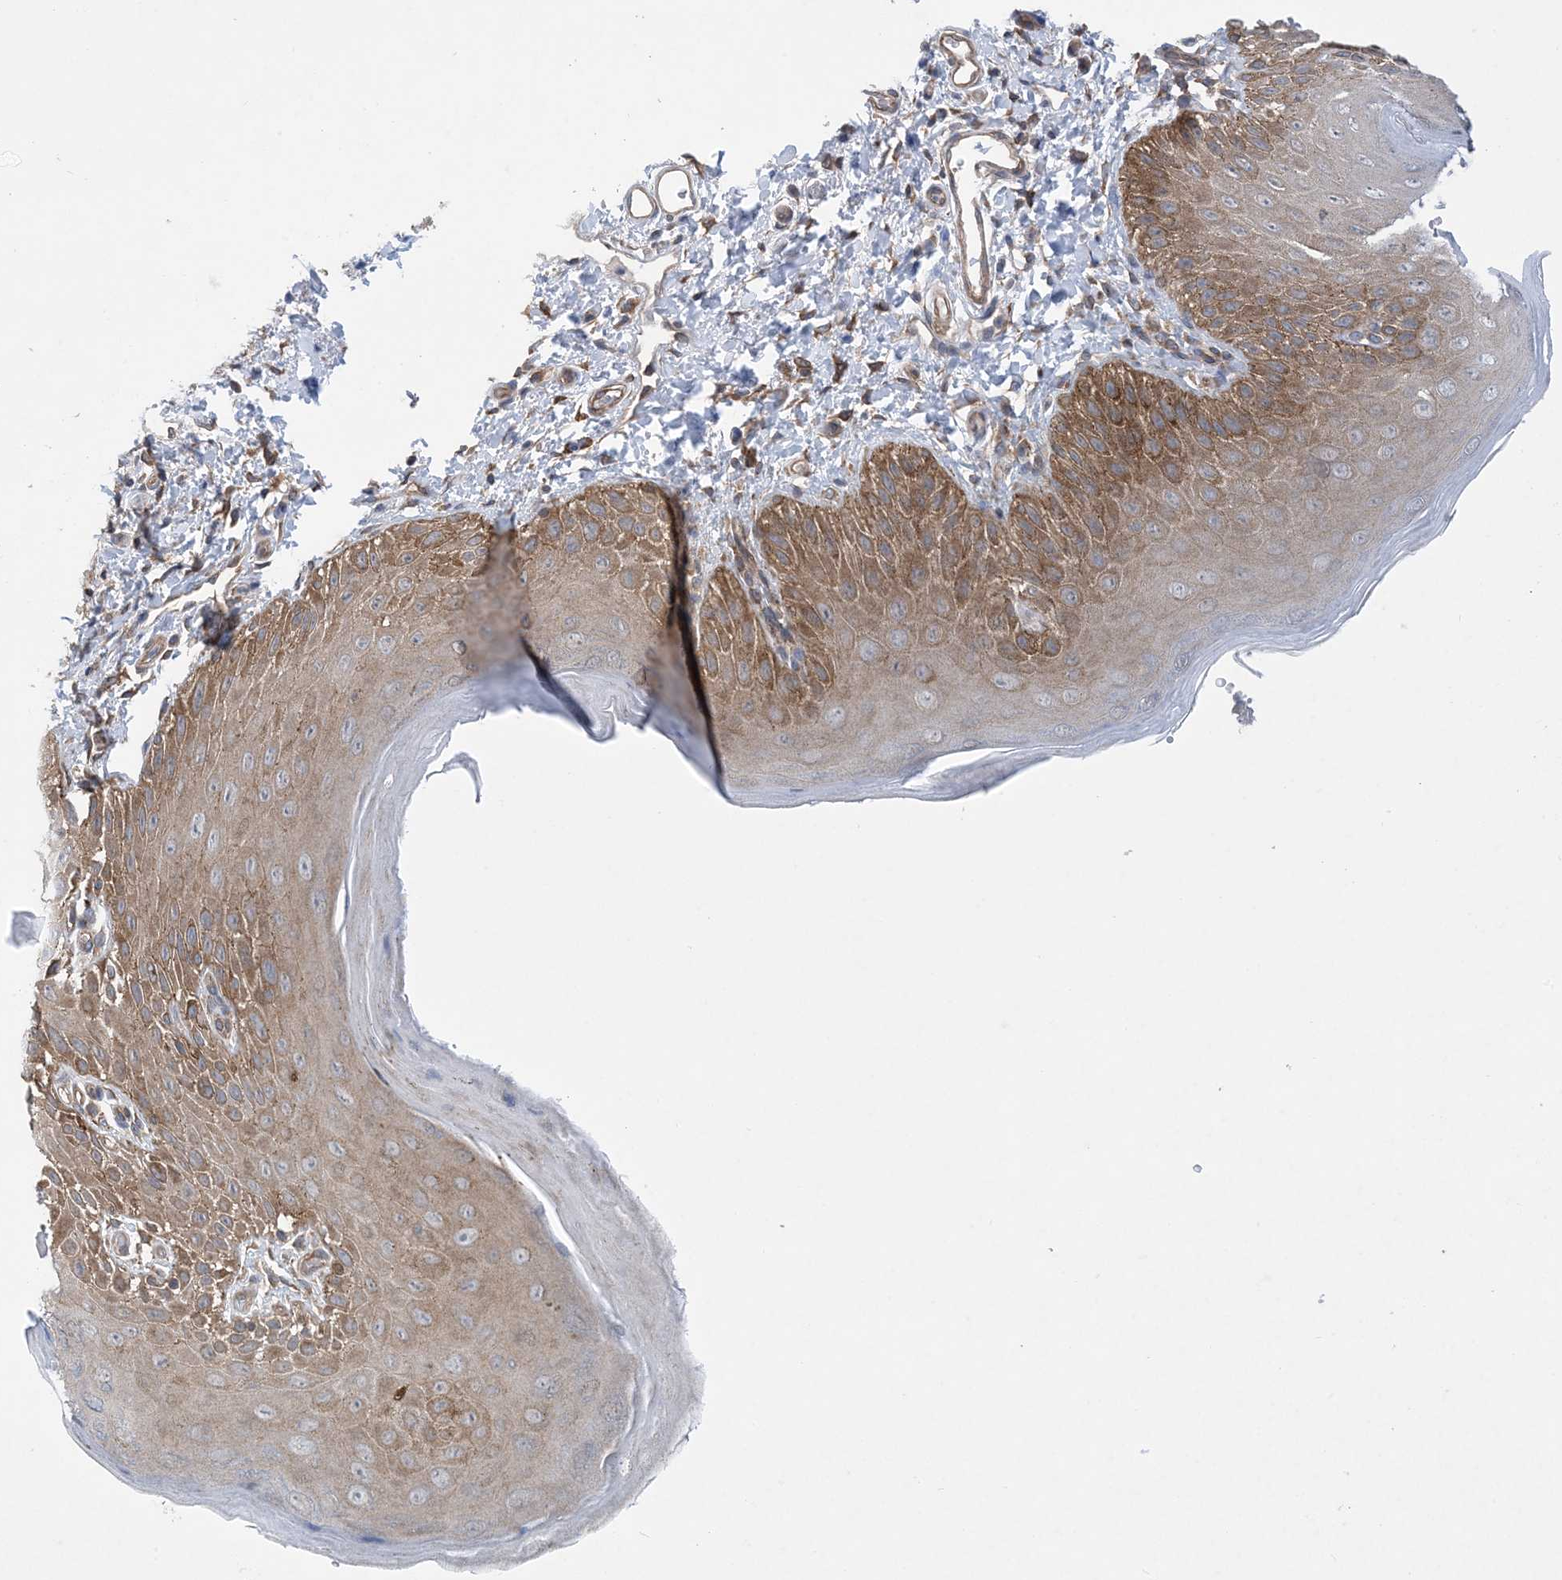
{"staining": {"intensity": "moderate", "quantity": ">75%", "location": "cytoplasmic/membranous"}, "tissue": "skin", "cell_type": "Epidermal cells", "image_type": "normal", "snomed": [{"axis": "morphology", "description": "Normal tissue, NOS"}, {"axis": "topography", "description": "Anal"}], "caption": "Protein expression analysis of benign skin demonstrates moderate cytoplasmic/membranous expression in about >75% of epidermal cells.", "gene": "EHBP1", "patient": {"sex": "male", "age": 44}}